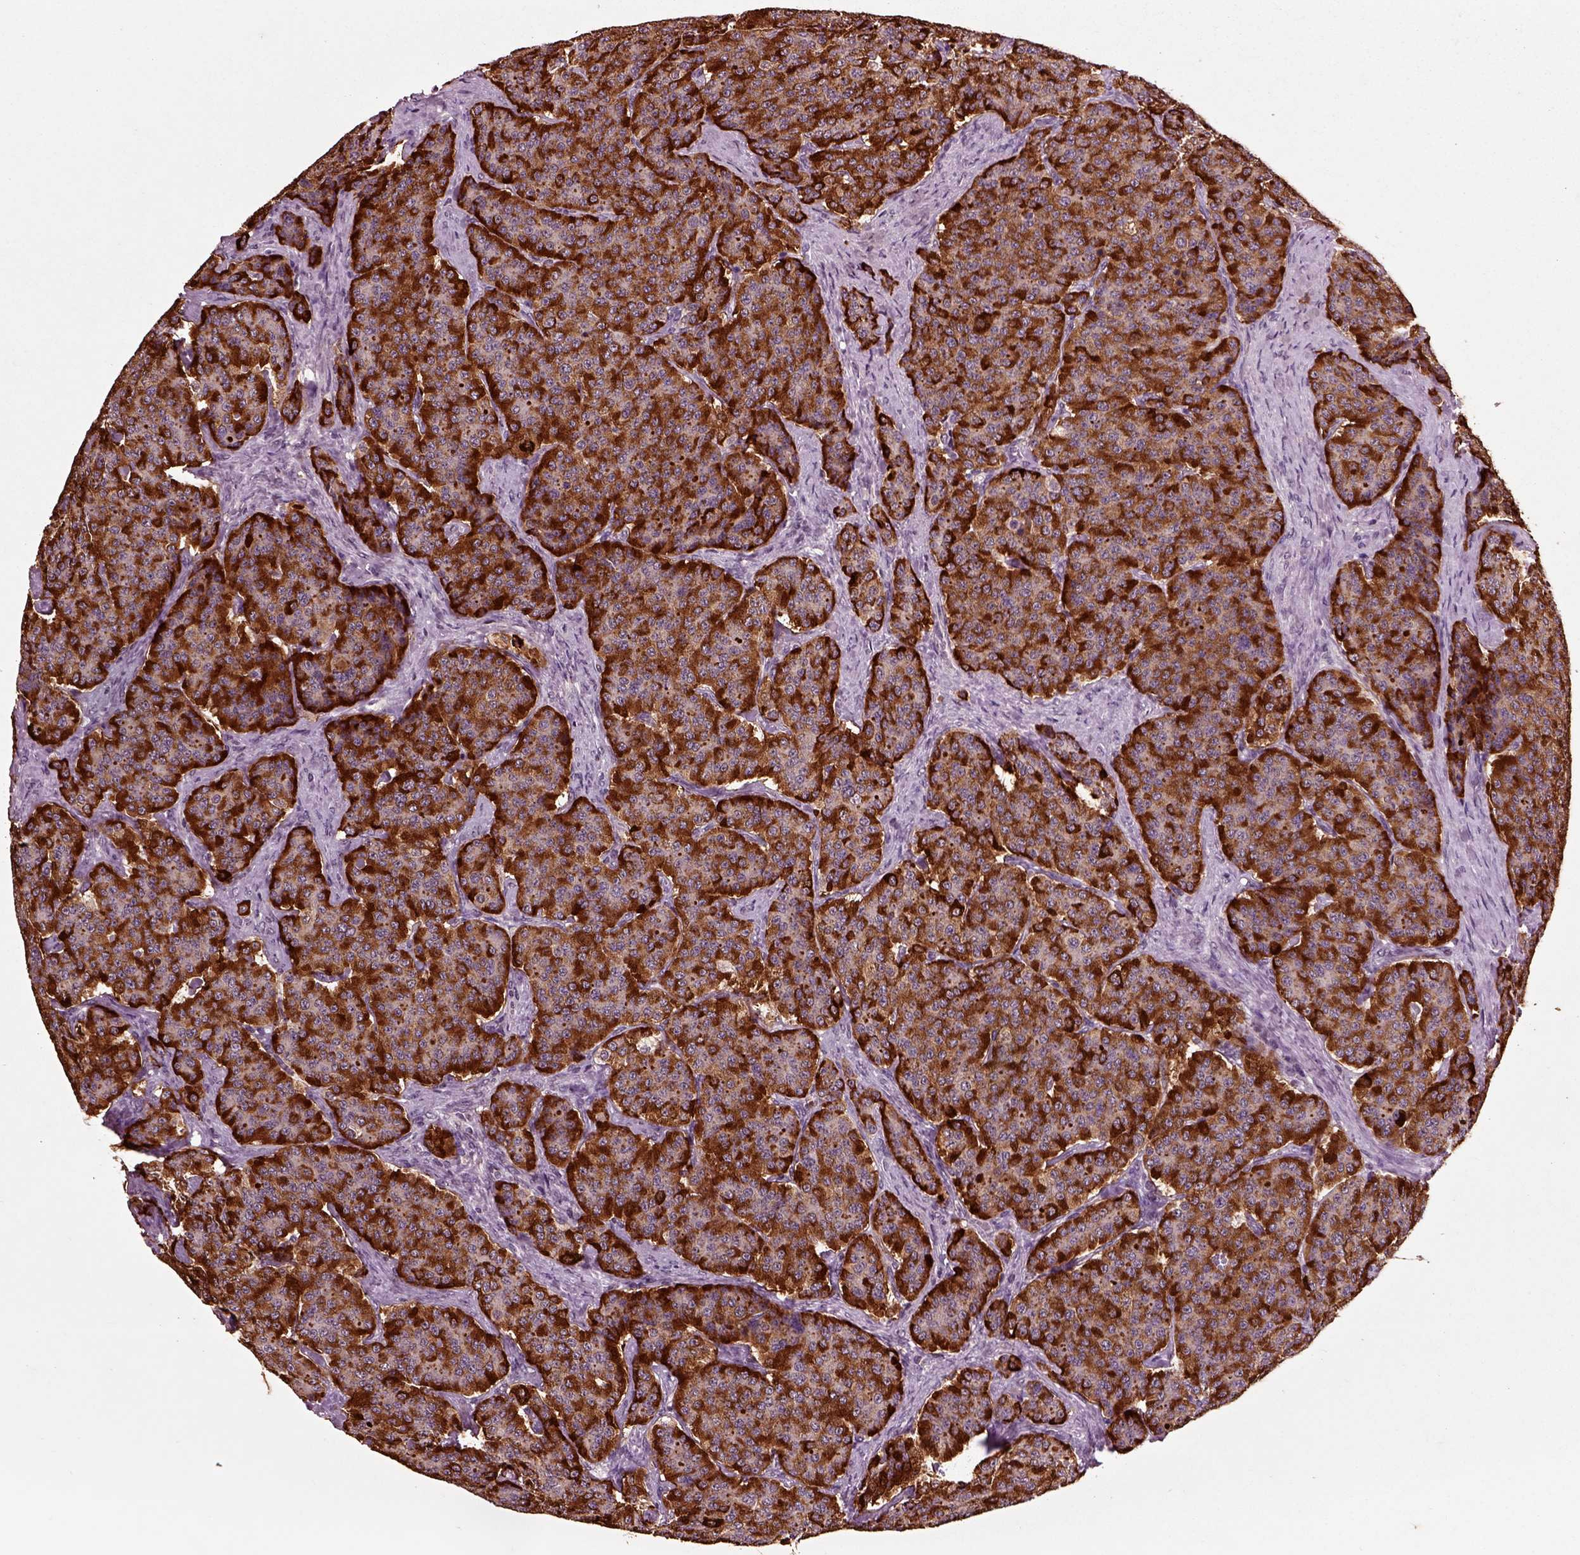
{"staining": {"intensity": "strong", "quantity": ">75%", "location": "cytoplasmic/membranous"}, "tissue": "carcinoid", "cell_type": "Tumor cells", "image_type": "cancer", "snomed": [{"axis": "morphology", "description": "Carcinoid, malignant, NOS"}, {"axis": "topography", "description": "Small intestine"}], "caption": "Immunohistochemistry photomicrograph of malignant carcinoid stained for a protein (brown), which reveals high levels of strong cytoplasmic/membranous positivity in about >75% of tumor cells.", "gene": "CHGB", "patient": {"sex": "female", "age": 58}}